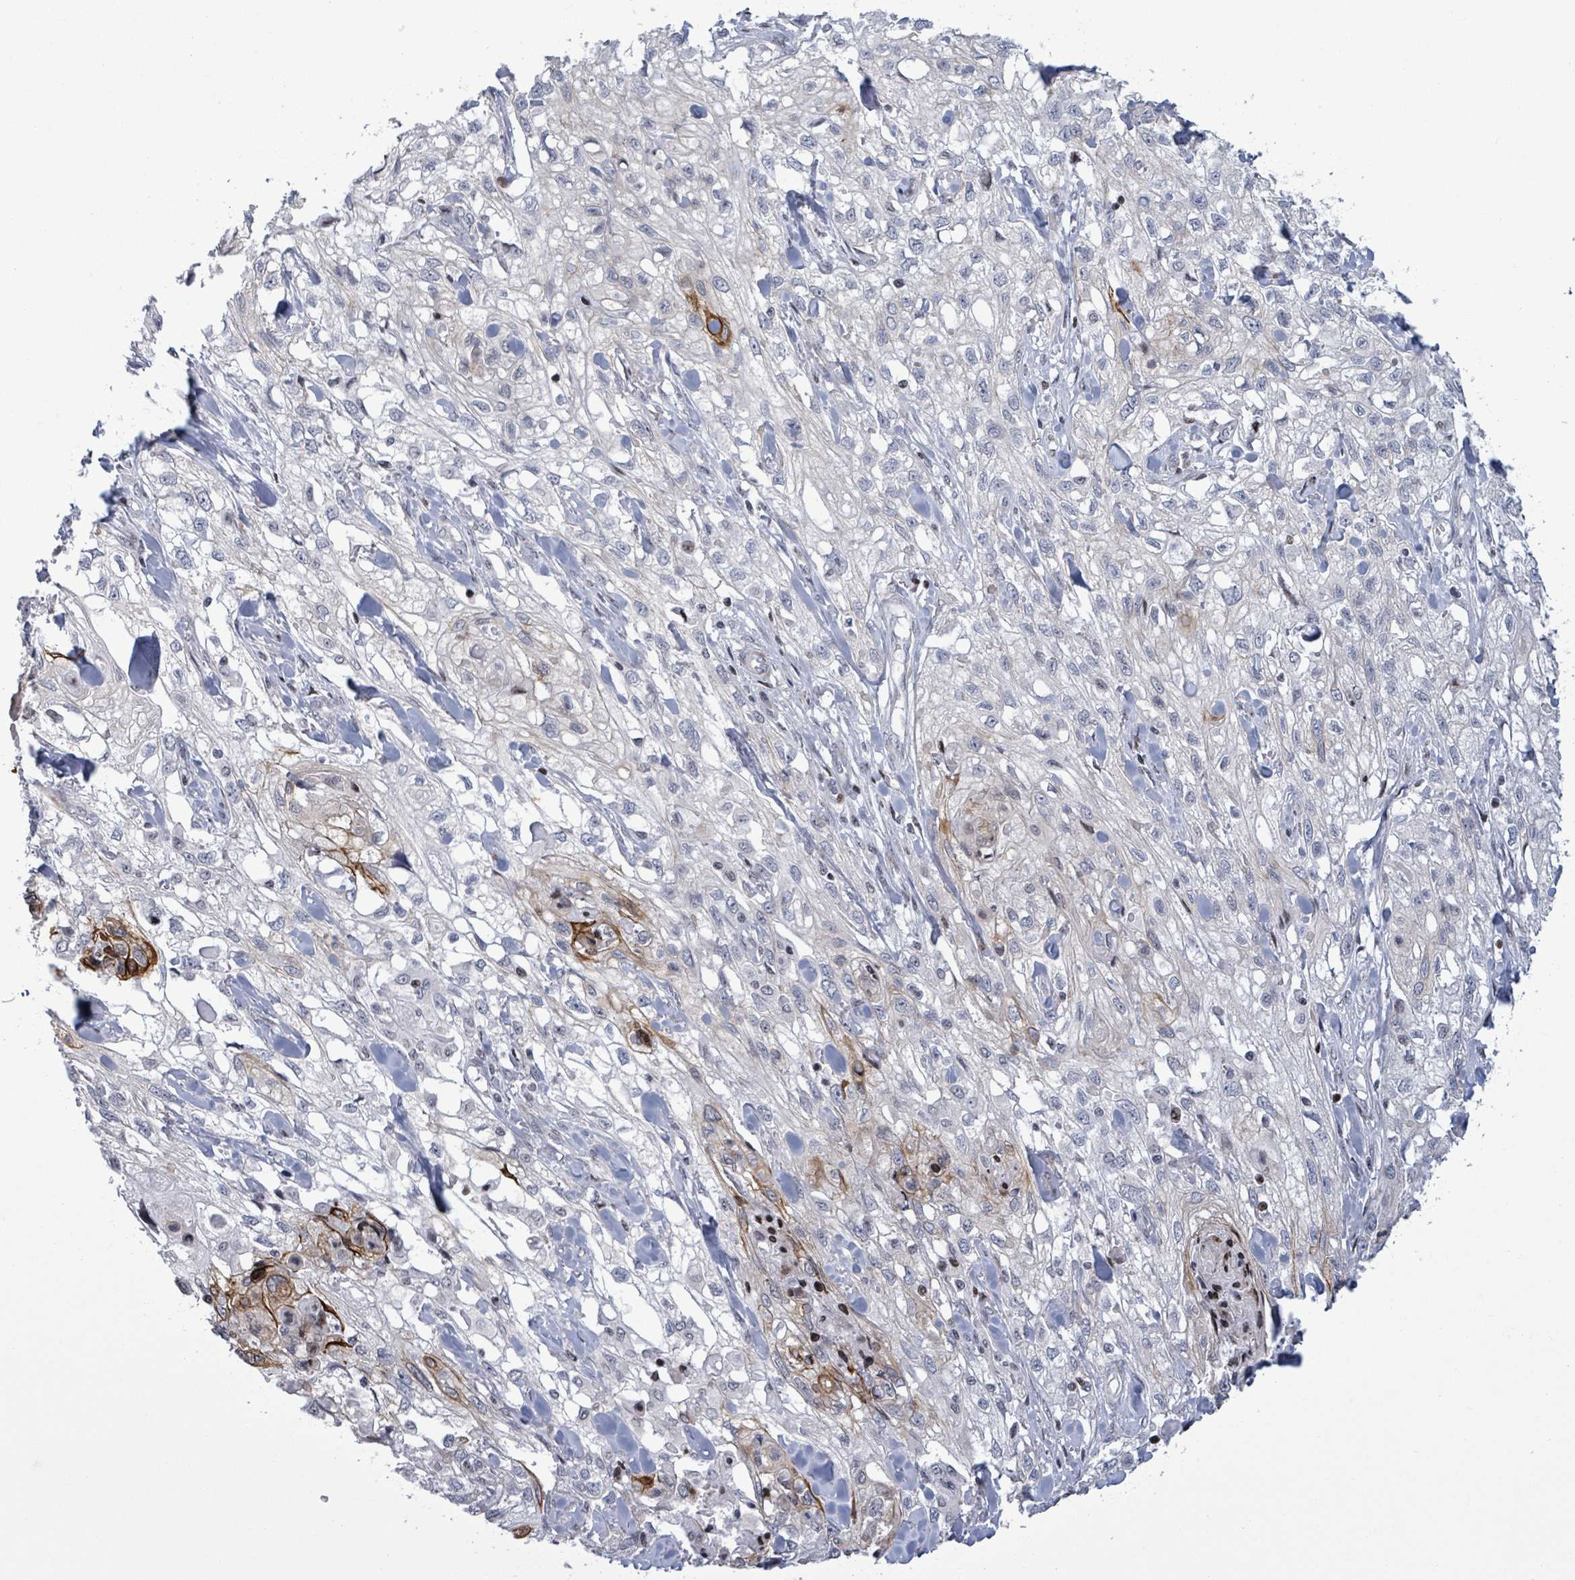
{"staining": {"intensity": "strong", "quantity": "<25%", "location": "cytoplasmic/membranous"}, "tissue": "skin cancer", "cell_type": "Tumor cells", "image_type": "cancer", "snomed": [{"axis": "morphology", "description": "Squamous cell carcinoma, NOS"}, {"axis": "topography", "description": "Skin"}, {"axis": "topography", "description": "Vulva"}], "caption": "High-magnification brightfield microscopy of skin squamous cell carcinoma stained with DAB (brown) and counterstained with hematoxylin (blue). tumor cells exhibit strong cytoplasmic/membranous staining is seen in about<25% of cells.", "gene": "FNDC4", "patient": {"sex": "female", "age": 86}}